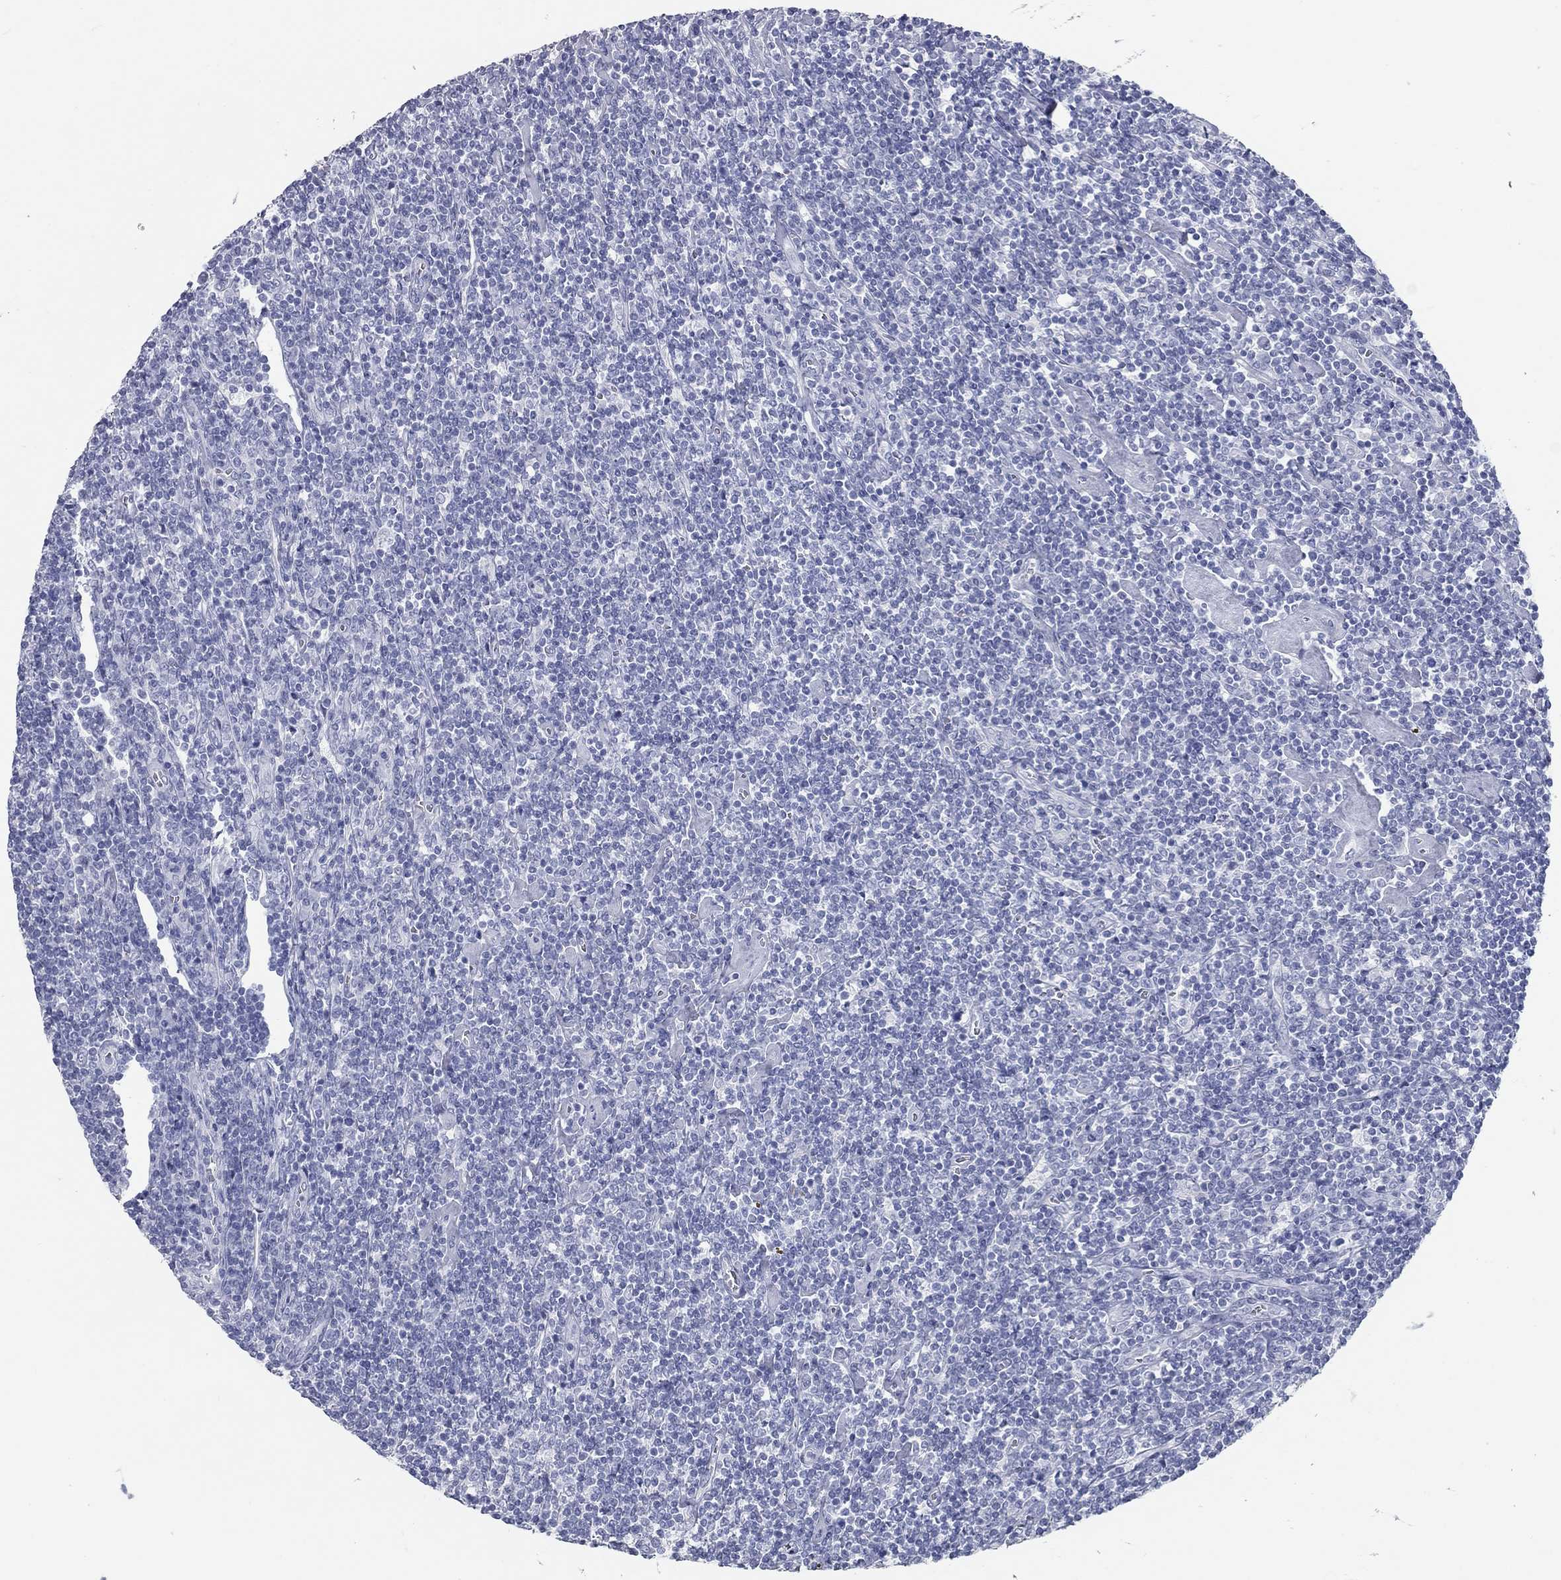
{"staining": {"intensity": "negative", "quantity": "none", "location": "none"}, "tissue": "lymphoma", "cell_type": "Tumor cells", "image_type": "cancer", "snomed": [{"axis": "morphology", "description": "Hodgkin's disease, NOS"}, {"axis": "topography", "description": "Lymph node"}], "caption": "There is no significant staining in tumor cells of lymphoma.", "gene": "TAC1", "patient": {"sex": "male", "age": 40}}